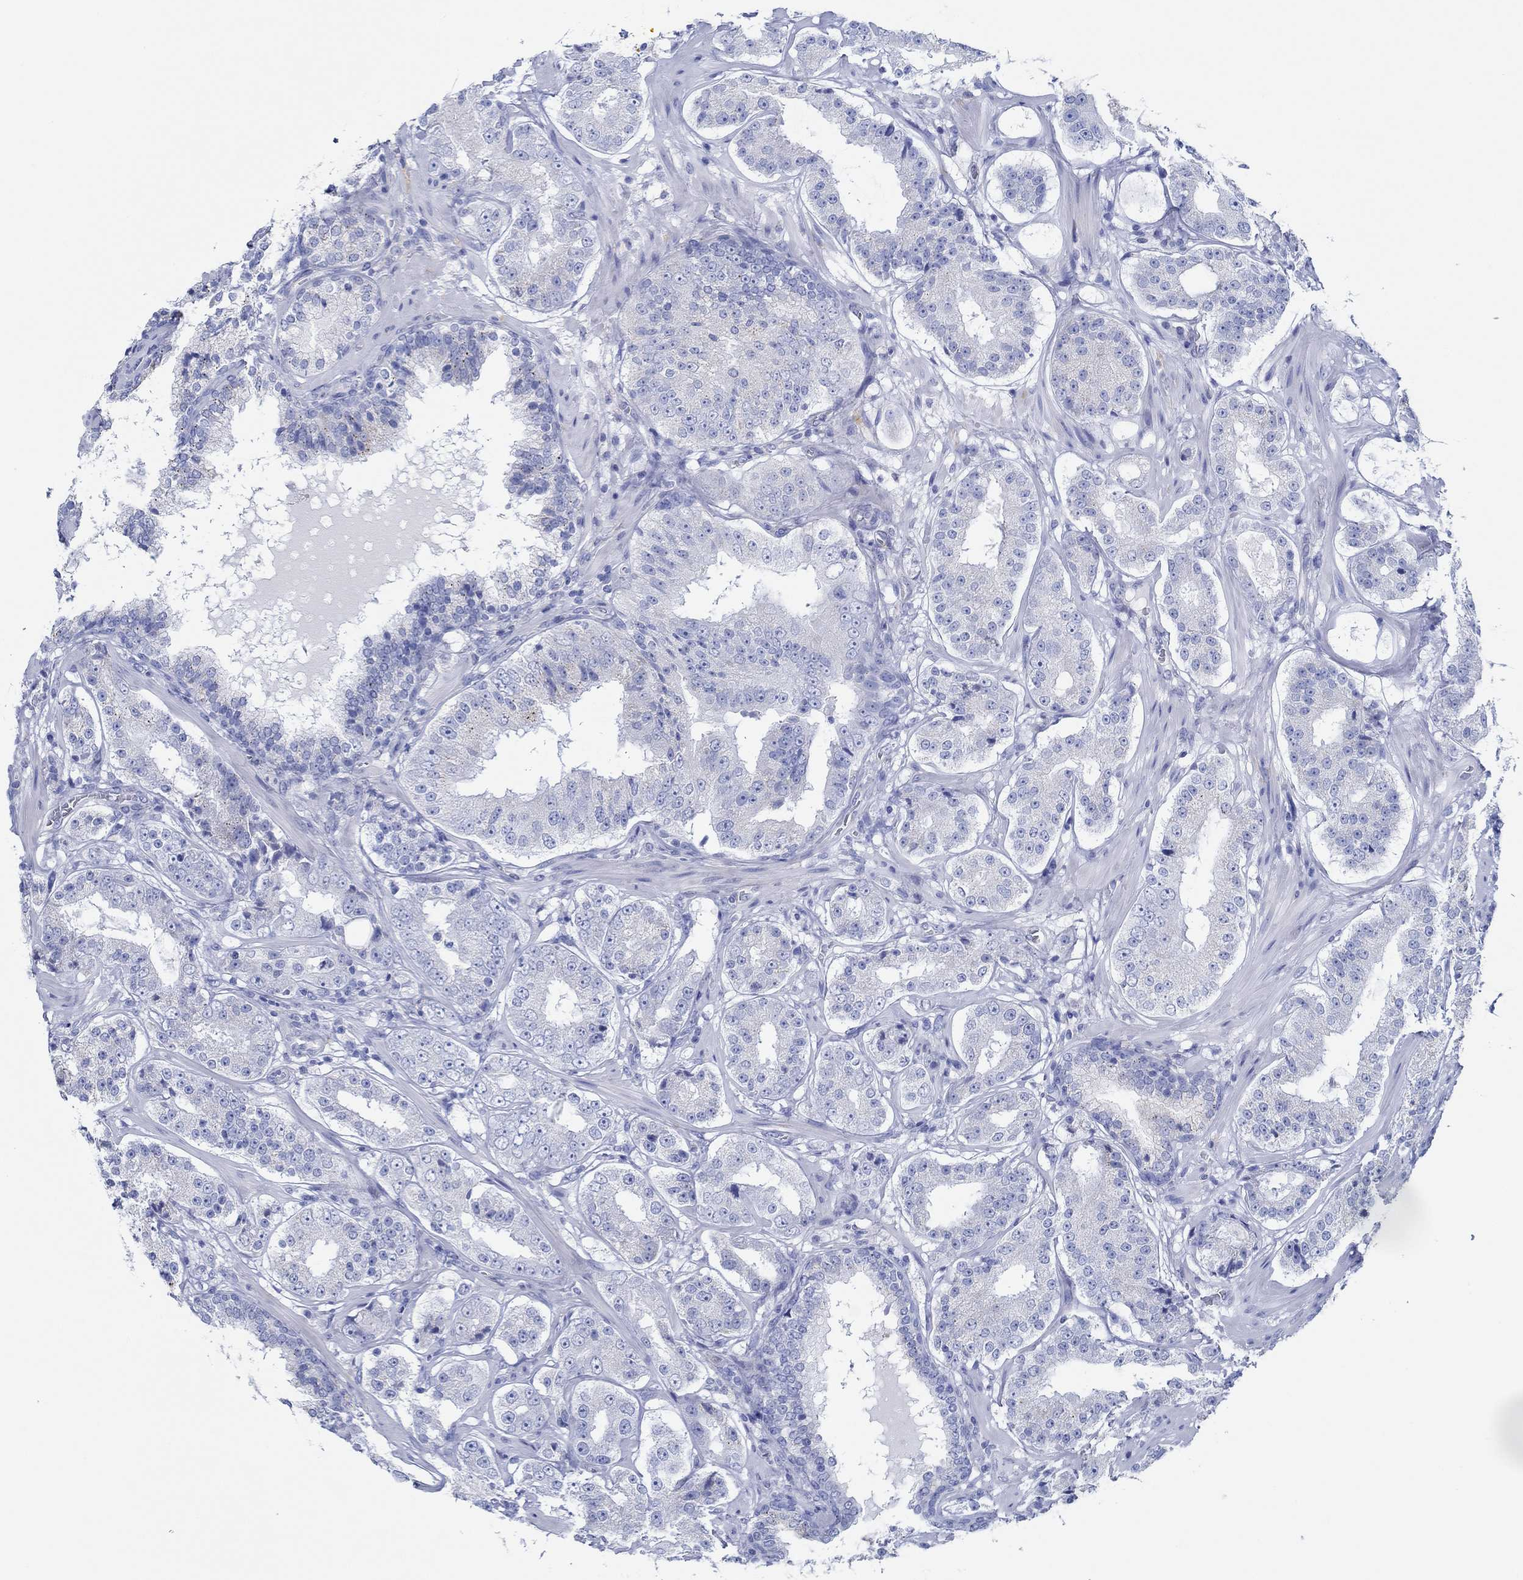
{"staining": {"intensity": "weak", "quantity": "<25%", "location": "cytoplasmic/membranous"}, "tissue": "prostate cancer", "cell_type": "Tumor cells", "image_type": "cancer", "snomed": [{"axis": "morphology", "description": "Adenocarcinoma, Low grade"}, {"axis": "topography", "description": "Prostate"}], "caption": "A micrograph of human prostate cancer is negative for staining in tumor cells.", "gene": "IGFBP6", "patient": {"sex": "male", "age": 60}}